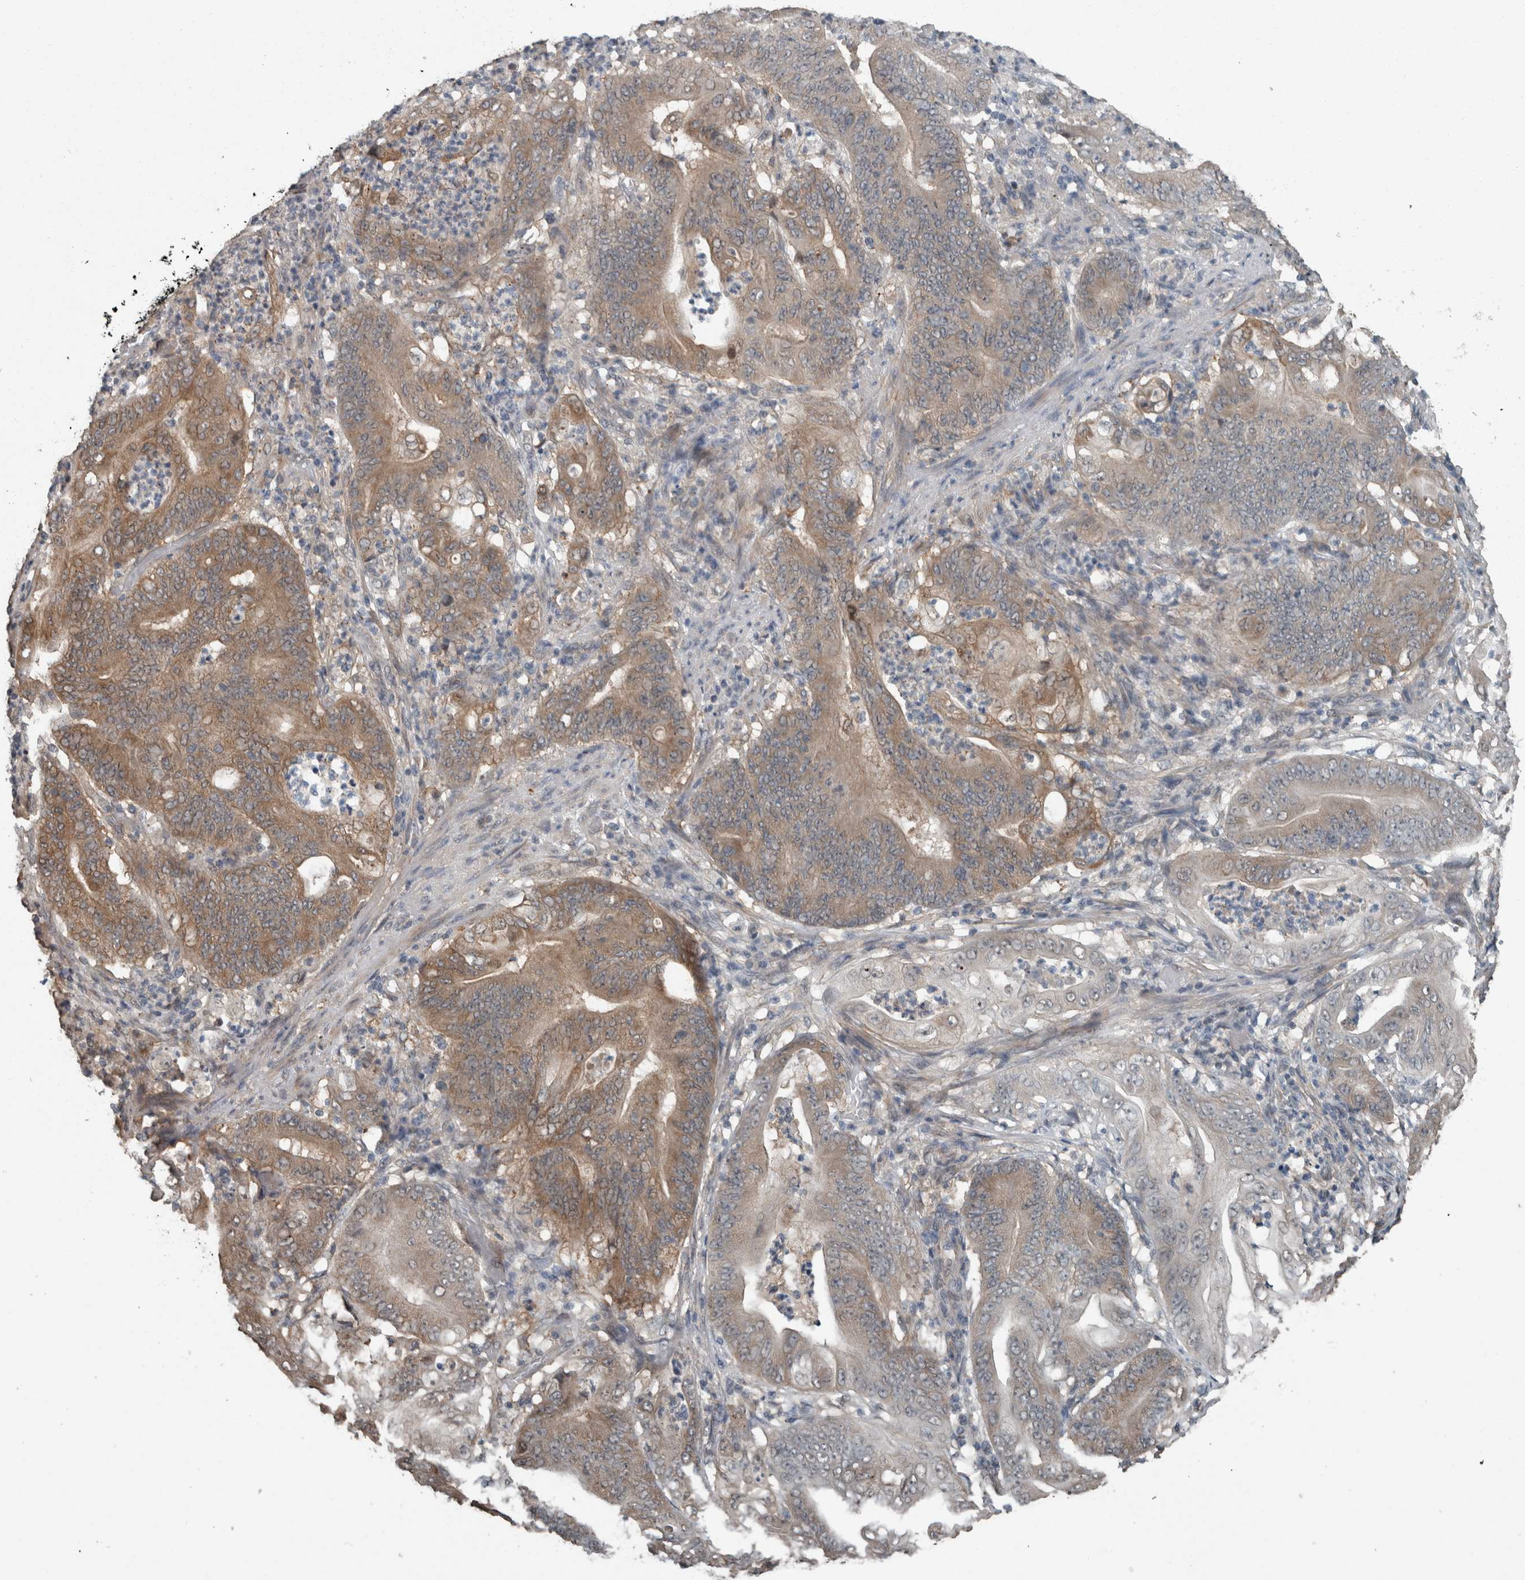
{"staining": {"intensity": "moderate", "quantity": "25%-75%", "location": "cytoplasmic/membranous"}, "tissue": "stomach cancer", "cell_type": "Tumor cells", "image_type": "cancer", "snomed": [{"axis": "morphology", "description": "Adenocarcinoma, NOS"}, {"axis": "topography", "description": "Stomach"}], "caption": "Adenocarcinoma (stomach) stained for a protein (brown) displays moderate cytoplasmic/membranous positive expression in about 25%-75% of tumor cells.", "gene": "MYO1E", "patient": {"sex": "female", "age": 73}}